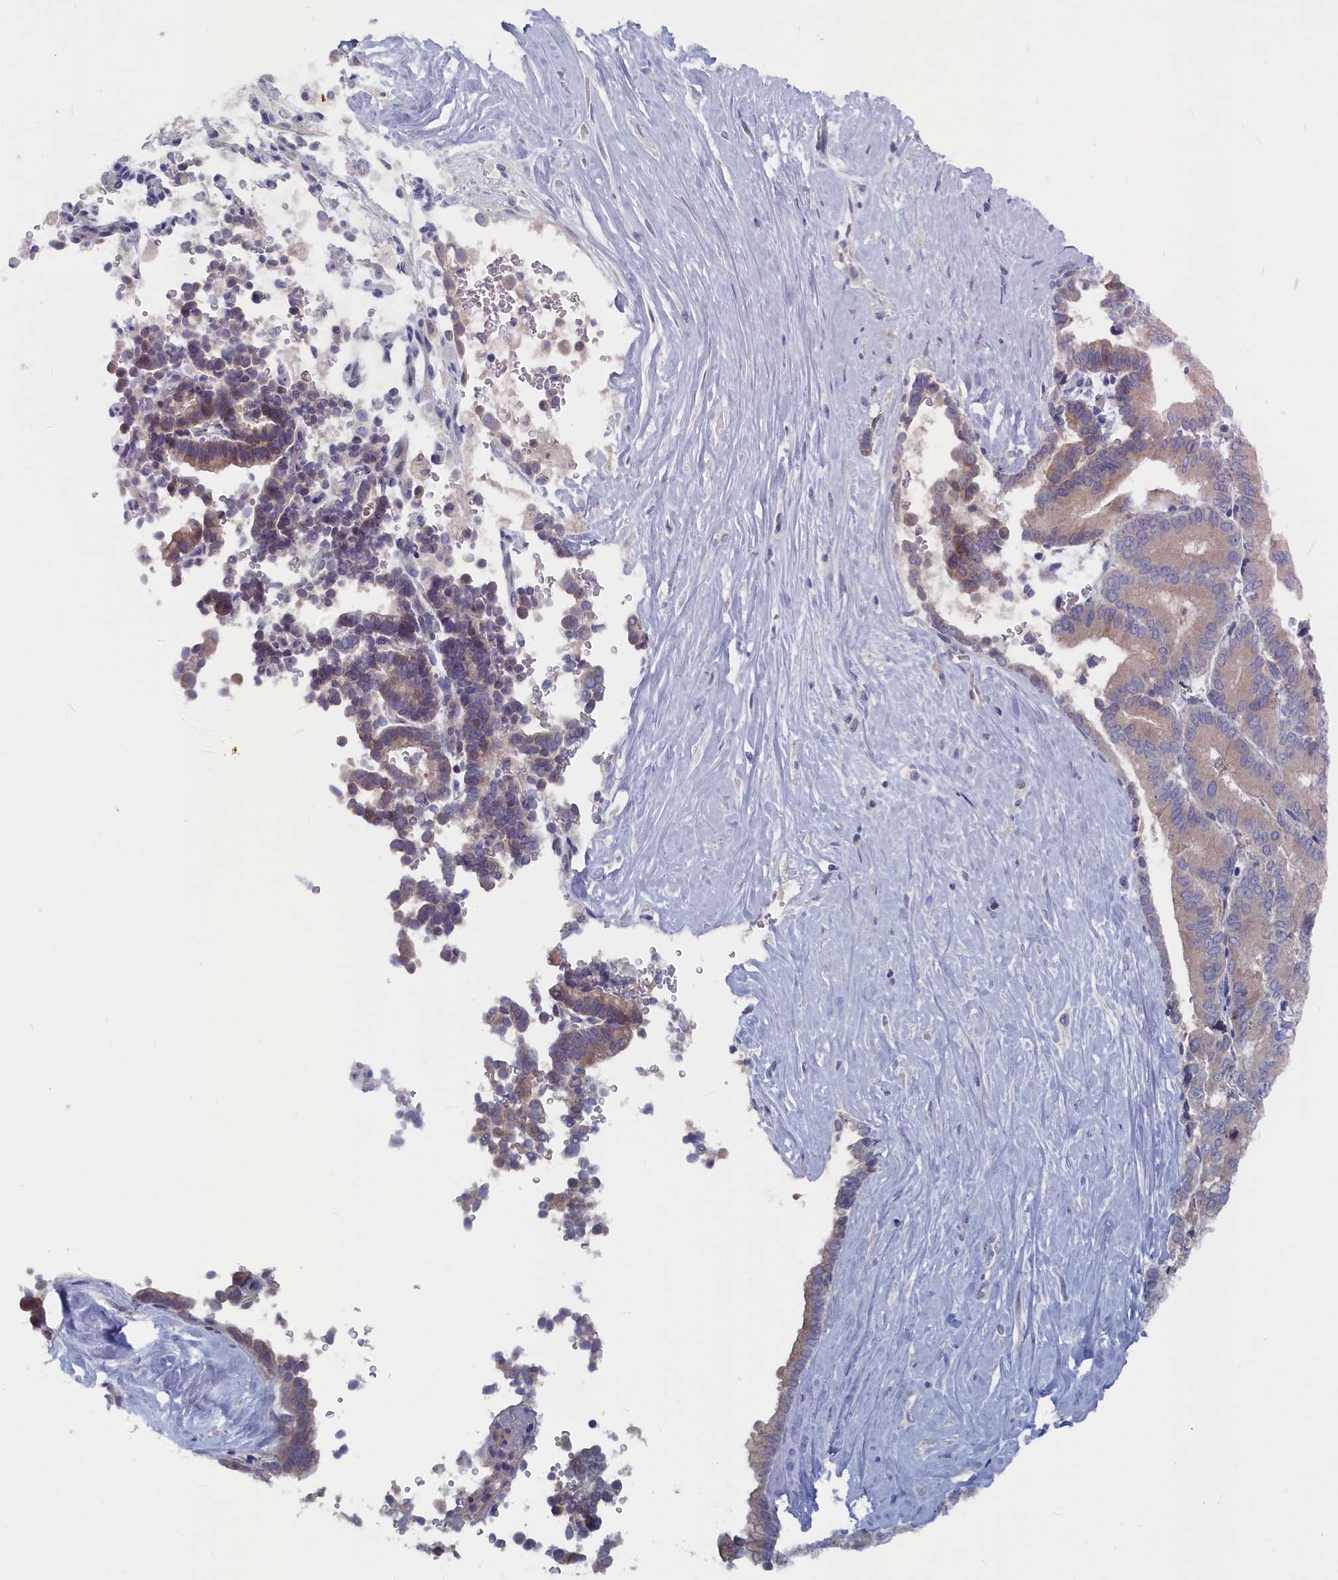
{"staining": {"intensity": "weak", "quantity": "25%-75%", "location": "cytoplasmic/membranous"}, "tissue": "liver cancer", "cell_type": "Tumor cells", "image_type": "cancer", "snomed": [{"axis": "morphology", "description": "Cholangiocarcinoma"}, {"axis": "topography", "description": "Liver"}], "caption": "Approximately 25%-75% of tumor cells in human cholangiocarcinoma (liver) exhibit weak cytoplasmic/membranous protein expression as visualized by brown immunohistochemical staining.", "gene": "CEND1", "patient": {"sex": "female", "age": 75}}